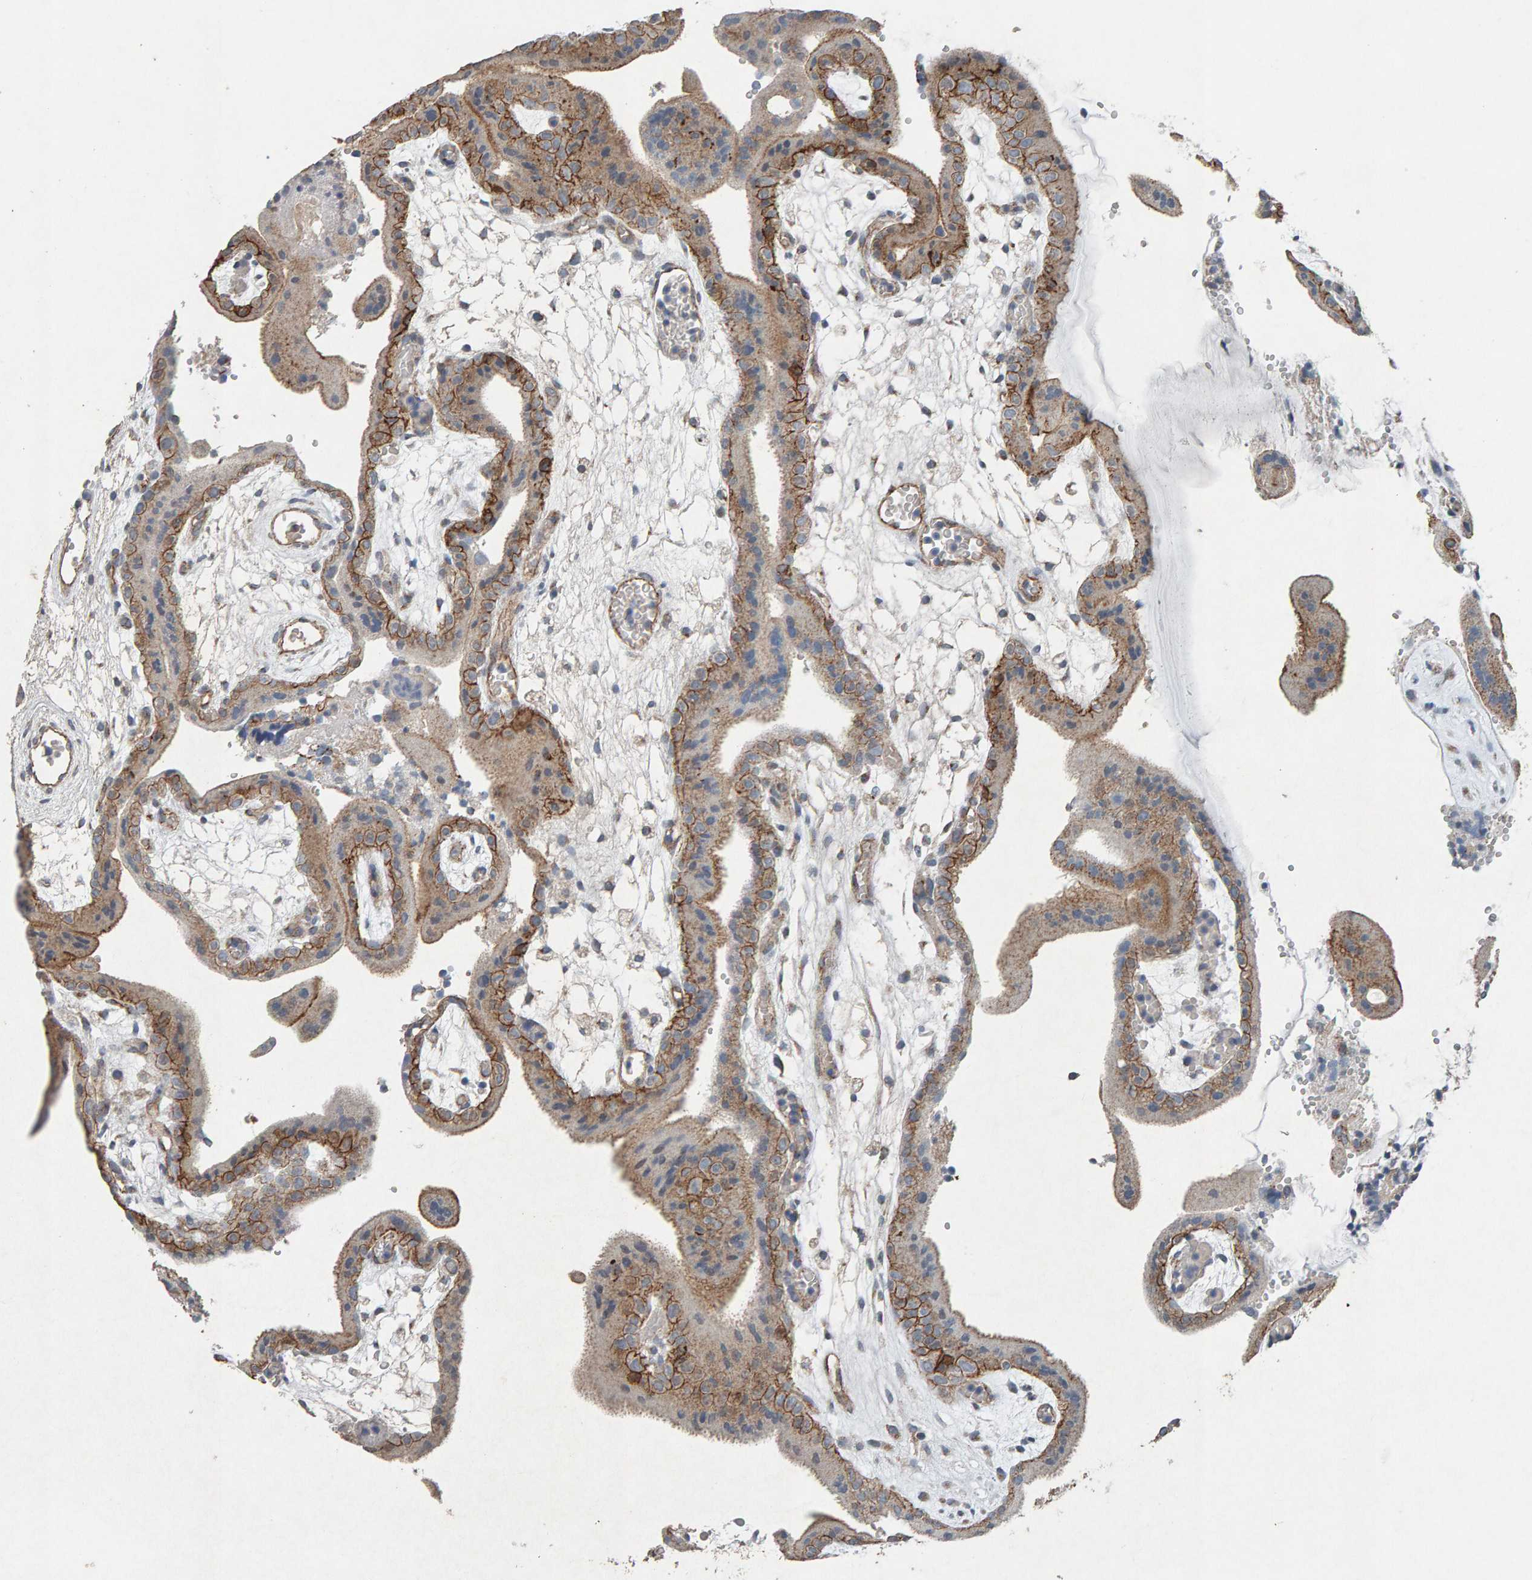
{"staining": {"intensity": "moderate", "quantity": ">75%", "location": "cytoplasmic/membranous"}, "tissue": "placenta", "cell_type": "Trophoblastic cells", "image_type": "normal", "snomed": [{"axis": "morphology", "description": "Normal tissue, NOS"}, {"axis": "topography", "description": "Placenta"}], "caption": "This photomicrograph displays unremarkable placenta stained with immunohistochemistry (IHC) to label a protein in brown. The cytoplasmic/membranous of trophoblastic cells show moderate positivity for the protein. Nuclei are counter-stained blue.", "gene": "PTPRM", "patient": {"sex": "female", "age": 18}}